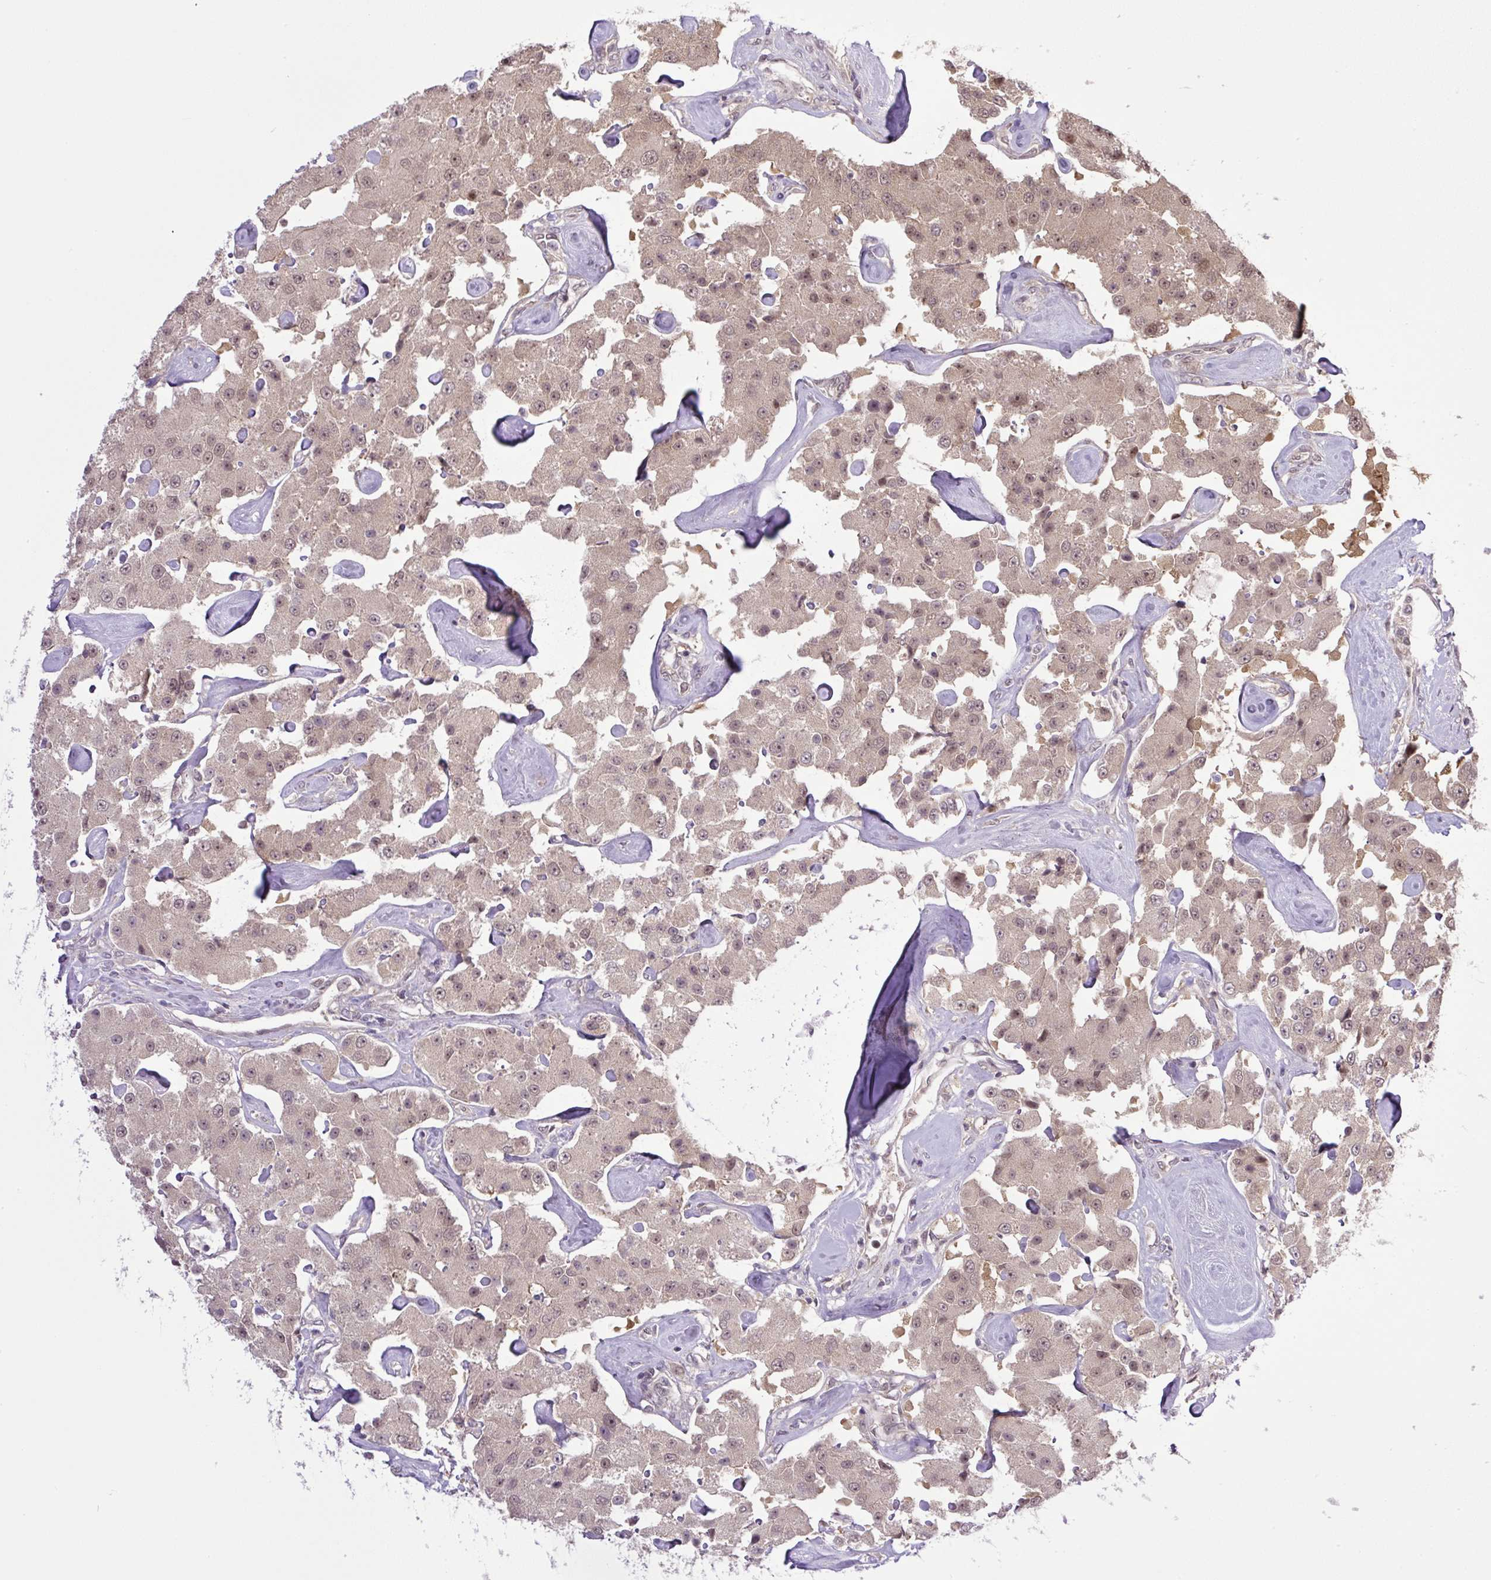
{"staining": {"intensity": "weak", "quantity": ">75%", "location": "cytoplasmic/membranous,nuclear"}, "tissue": "carcinoid", "cell_type": "Tumor cells", "image_type": "cancer", "snomed": [{"axis": "morphology", "description": "Carcinoid, malignant, NOS"}, {"axis": "topography", "description": "Pancreas"}], "caption": "Immunohistochemistry (IHC) of human malignant carcinoid exhibits low levels of weak cytoplasmic/membranous and nuclear positivity in about >75% of tumor cells. (Brightfield microscopy of DAB IHC at high magnification).", "gene": "SGTA", "patient": {"sex": "male", "age": 41}}